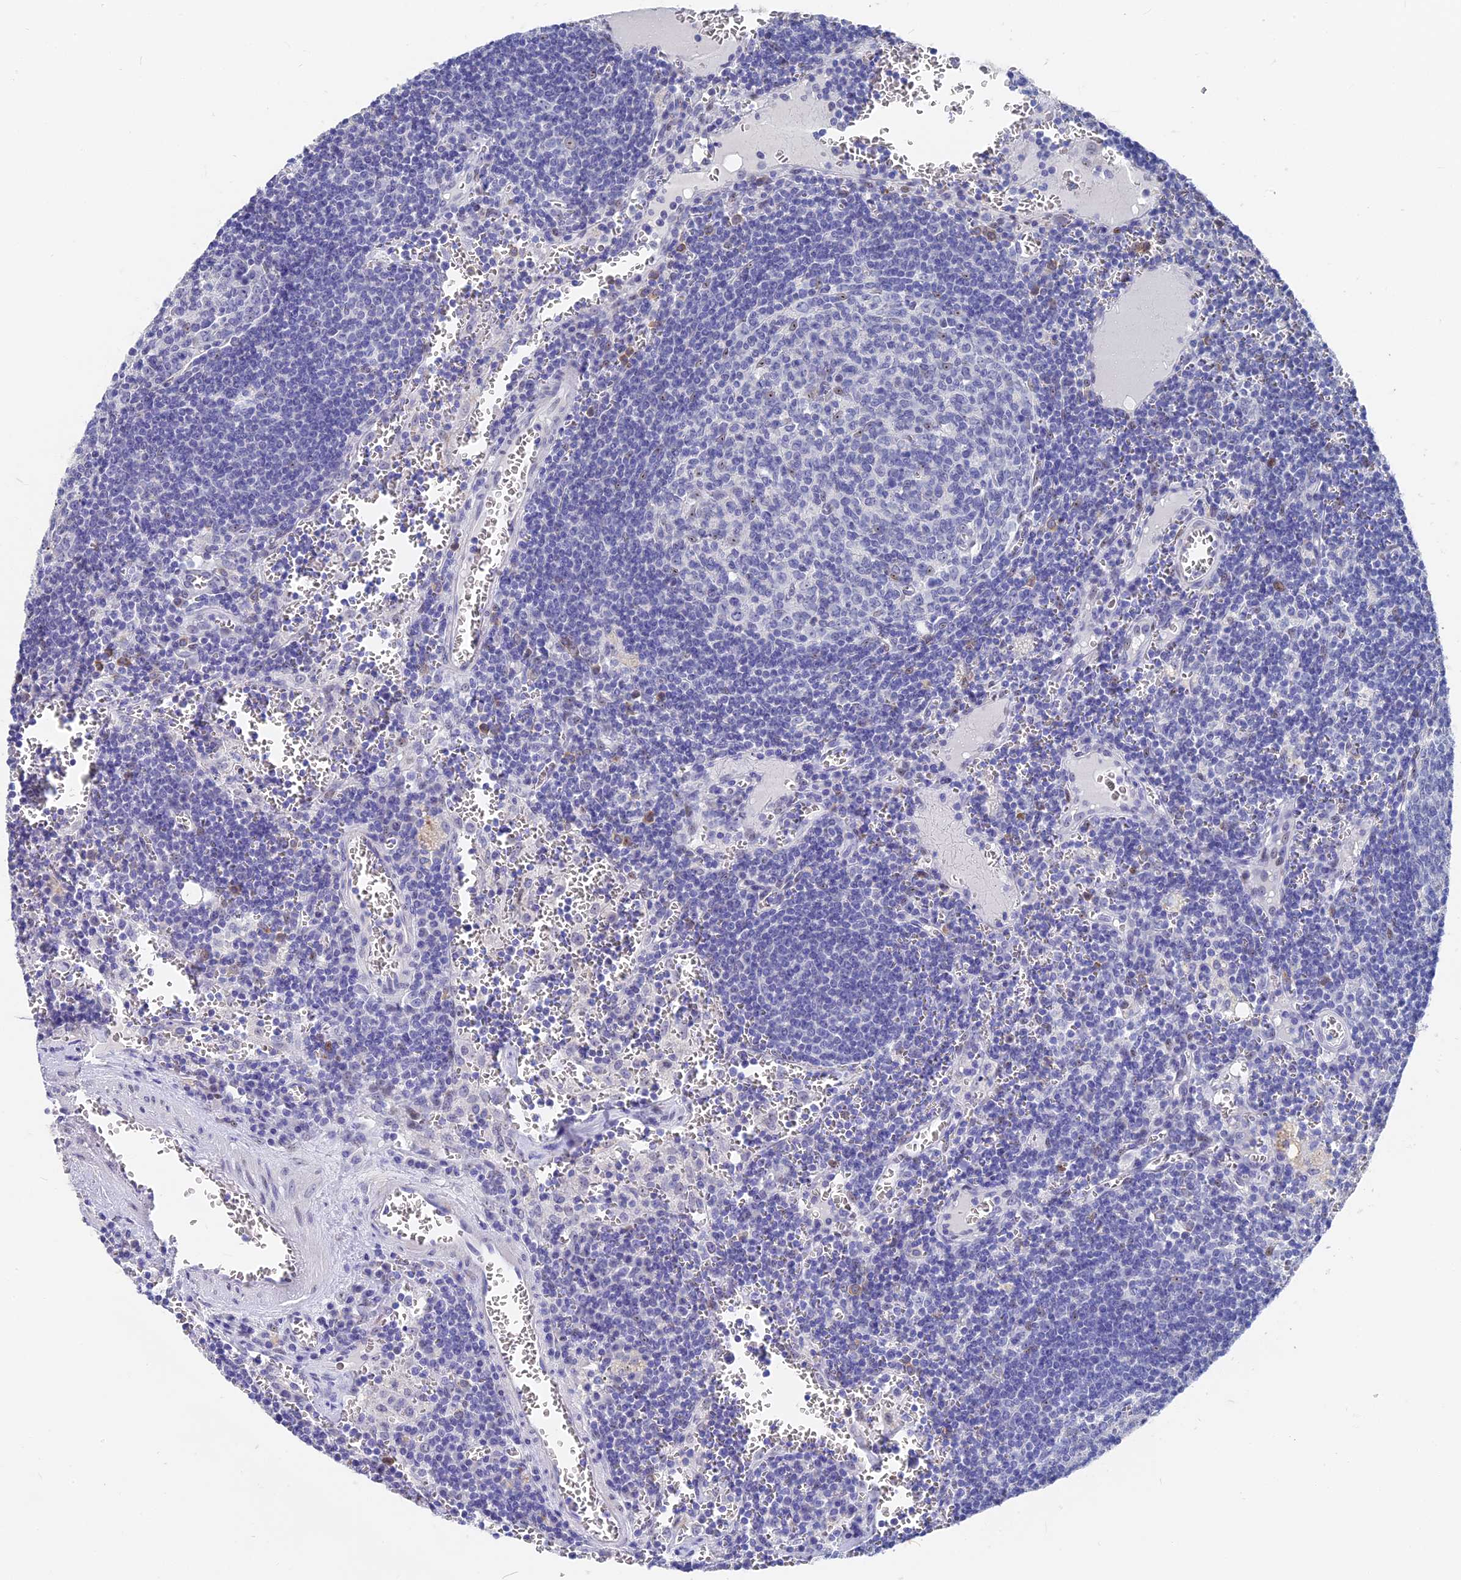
{"staining": {"intensity": "negative", "quantity": "none", "location": "none"}, "tissue": "lymph node", "cell_type": "Germinal center cells", "image_type": "normal", "snomed": [{"axis": "morphology", "description": "Normal tissue, NOS"}, {"axis": "topography", "description": "Lymph node"}], "caption": "Lymph node stained for a protein using immunohistochemistry shows no positivity germinal center cells.", "gene": "VPS33B", "patient": {"sex": "female", "age": 73}}